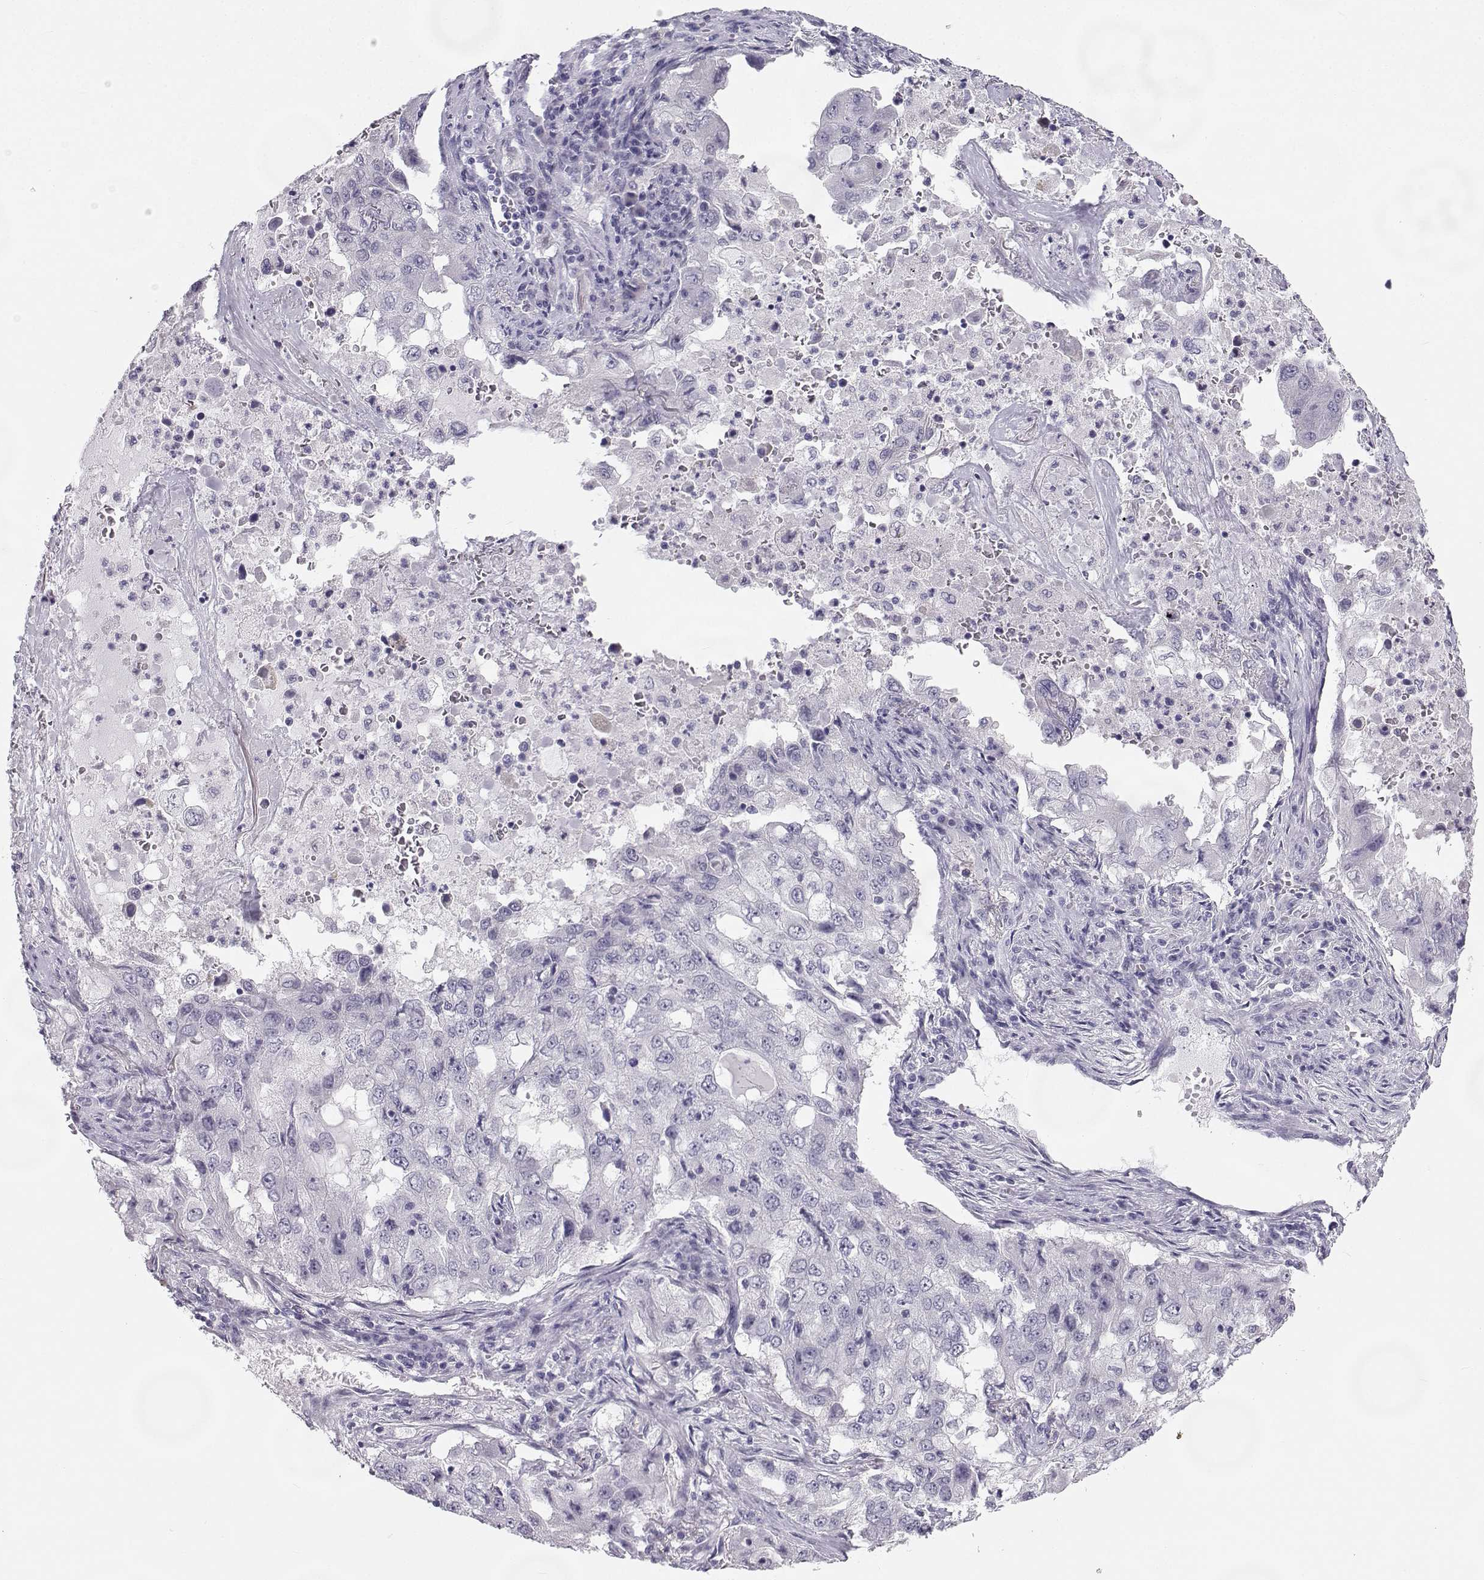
{"staining": {"intensity": "negative", "quantity": "none", "location": "none"}, "tissue": "lung cancer", "cell_type": "Tumor cells", "image_type": "cancer", "snomed": [{"axis": "morphology", "description": "Adenocarcinoma, NOS"}, {"axis": "topography", "description": "Lung"}], "caption": "The micrograph demonstrates no staining of tumor cells in lung cancer.", "gene": "SYCE1", "patient": {"sex": "female", "age": 61}}